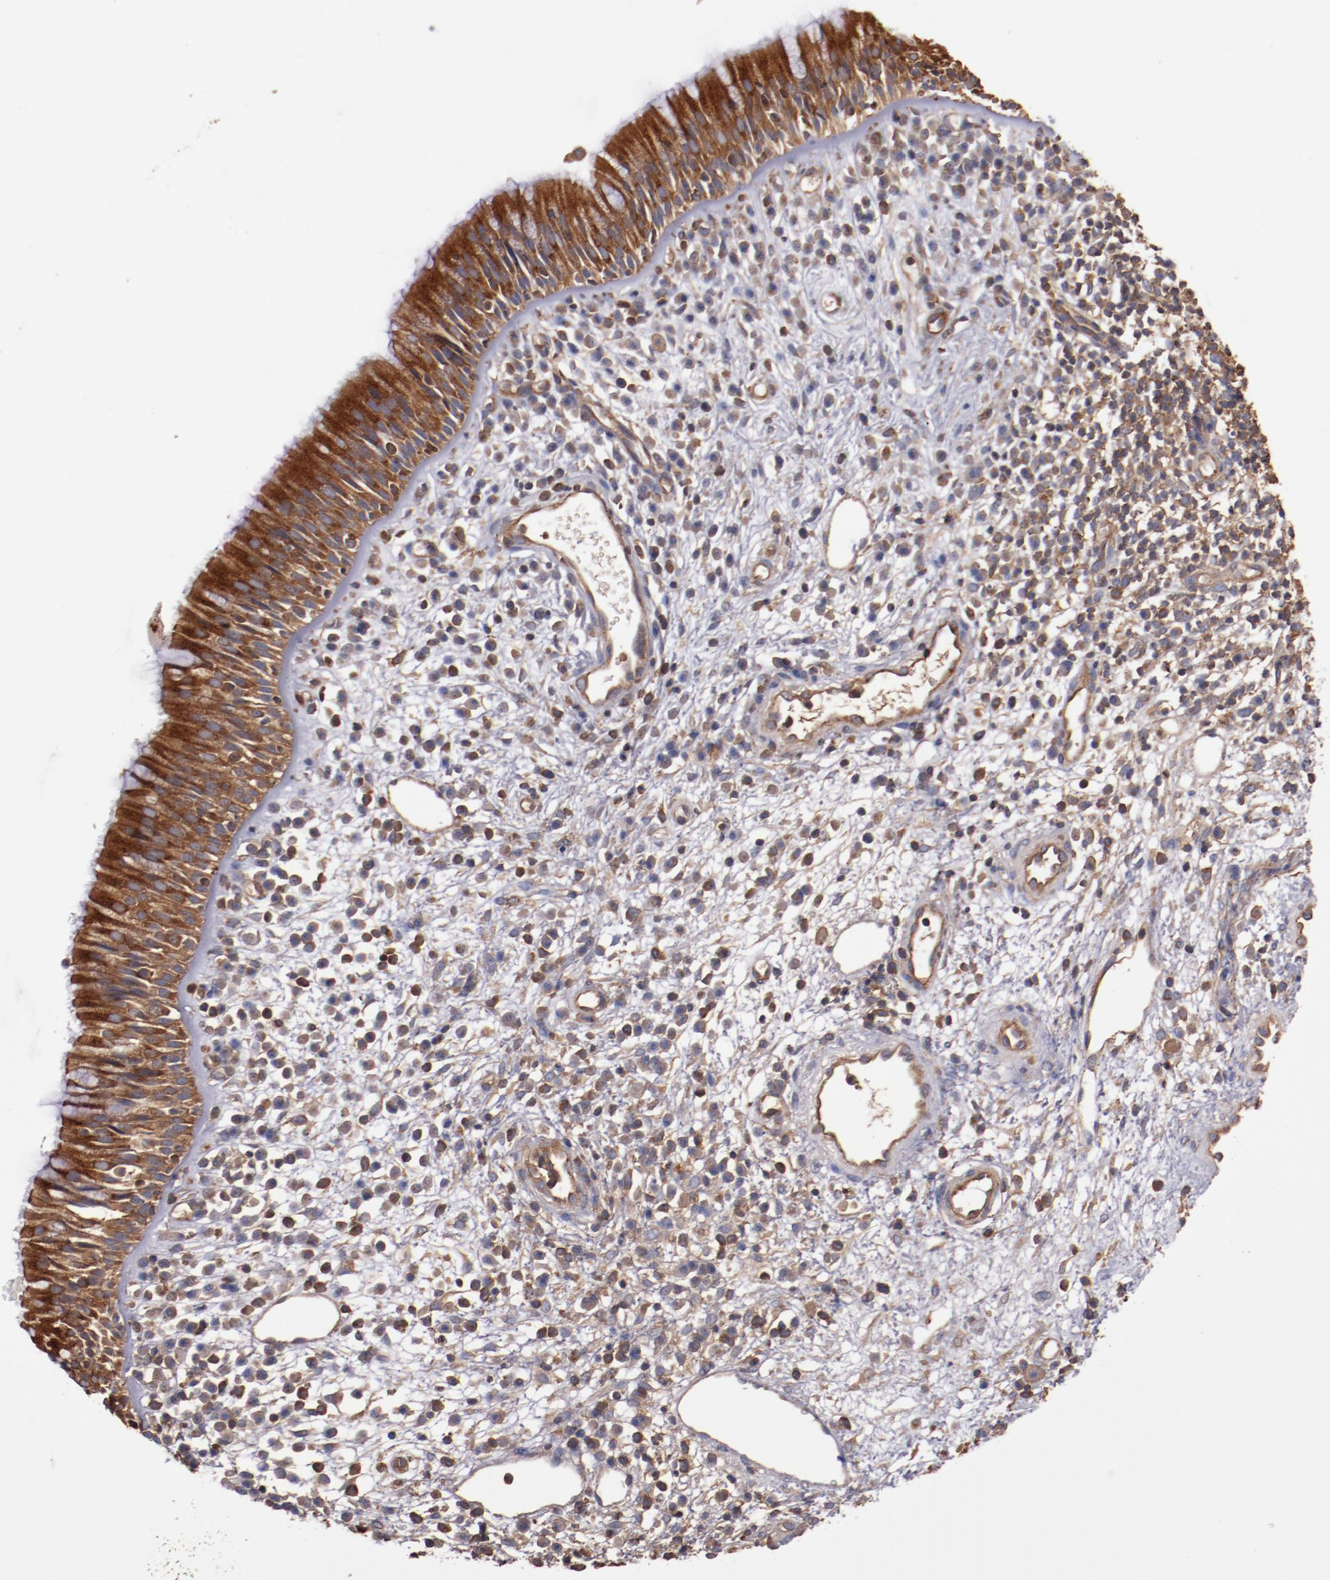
{"staining": {"intensity": "strong", "quantity": ">75%", "location": "cytoplasmic/membranous"}, "tissue": "nasopharynx", "cell_type": "Respiratory epithelial cells", "image_type": "normal", "snomed": [{"axis": "morphology", "description": "Normal tissue, NOS"}, {"axis": "morphology", "description": "Inflammation, NOS"}, {"axis": "morphology", "description": "Malignant melanoma, Metastatic site"}, {"axis": "topography", "description": "Nasopharynx"}], "caption": "This photomicrograph exhibits immunohistochemistry (IHC) staining of normal human nasopharynx, with high strong cytoplasmic/membranous expression in approximately >75% of respiratory epithelial cells.", "gene": "TMOD3", "patient": {"sex": "female", "age": 55}}